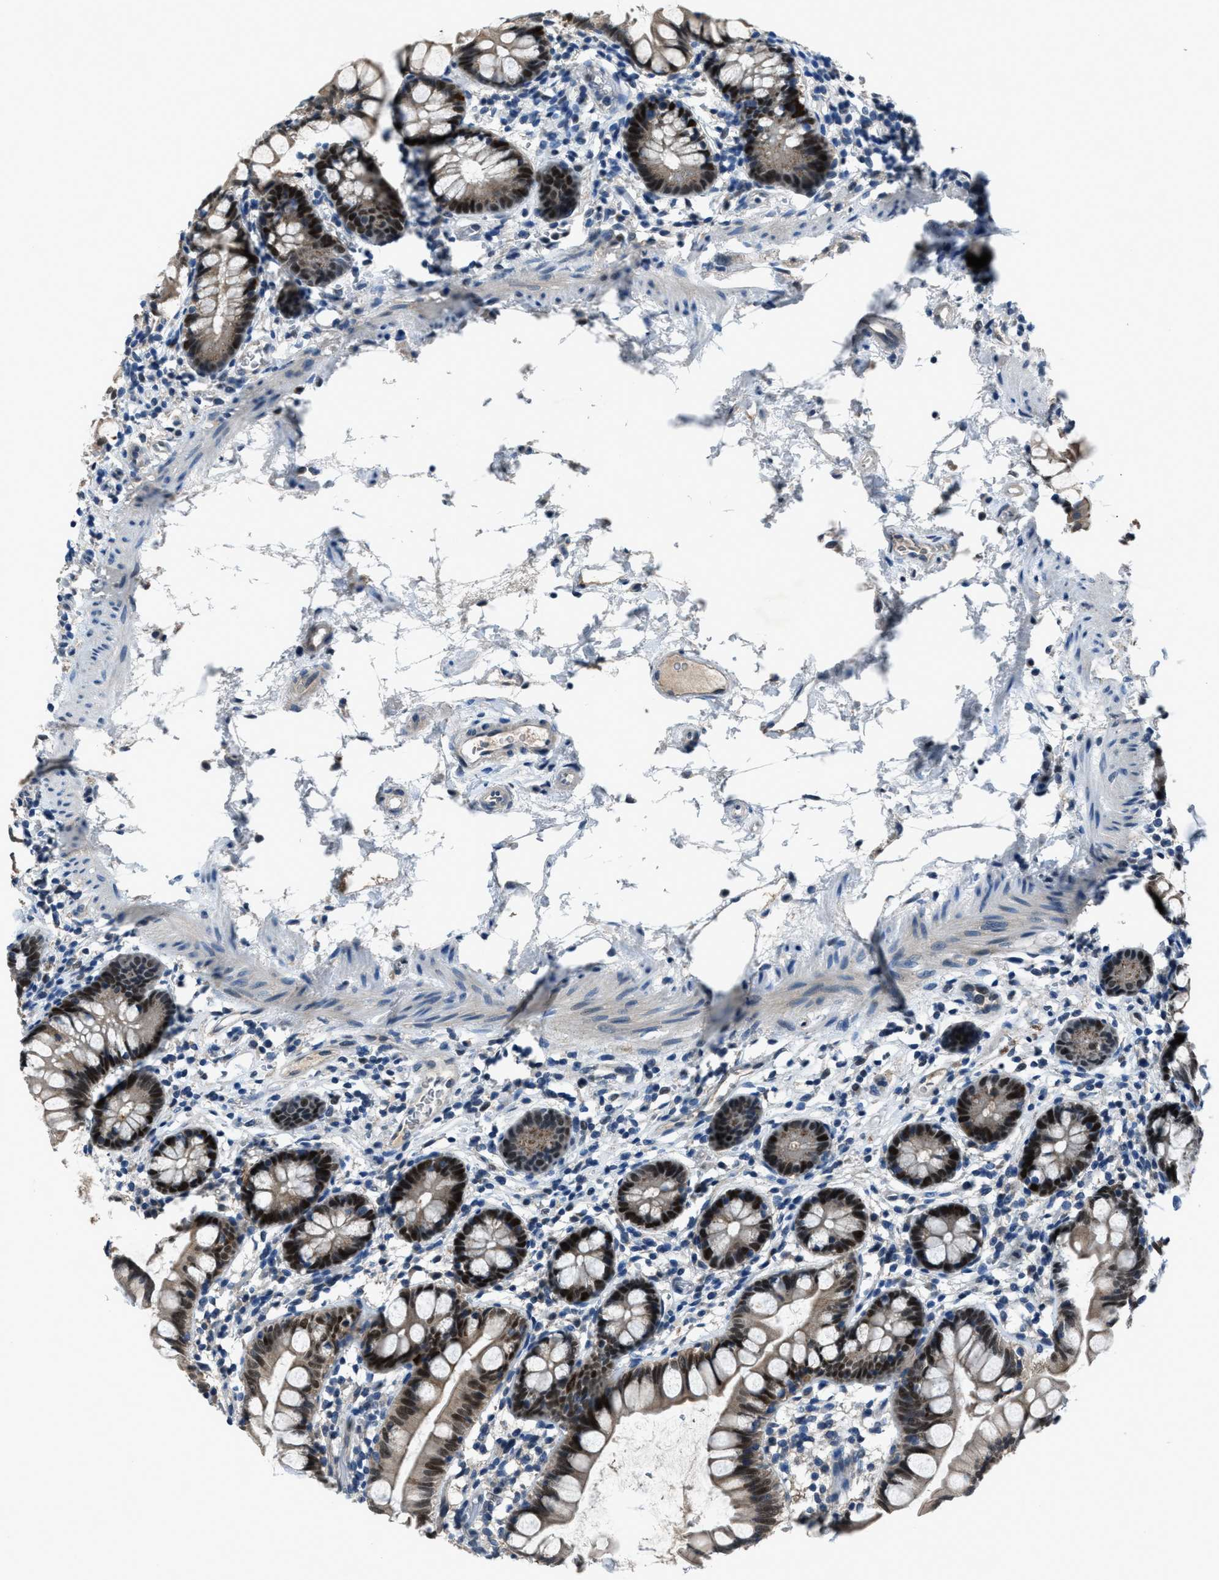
{"staining": {"intensity": "strong", "quantity": ">75%", "location": "nuclear"}, "tissue": "small intestine", "cell_type": "Glandular cells", "image_type": "normal", "snomed": [{"axis": "morphology", "description": "Normal tissue, NOS"}, {"axis": "topography", "description": "Small intestine"}], "caption": "Normal small intestine demonstrates strong nuclear expression in about >75% of glandular cells, visualized by immunohistochemistry.", "gene": "DUSP19", "patient": {"sex": "female", "age": 84}}